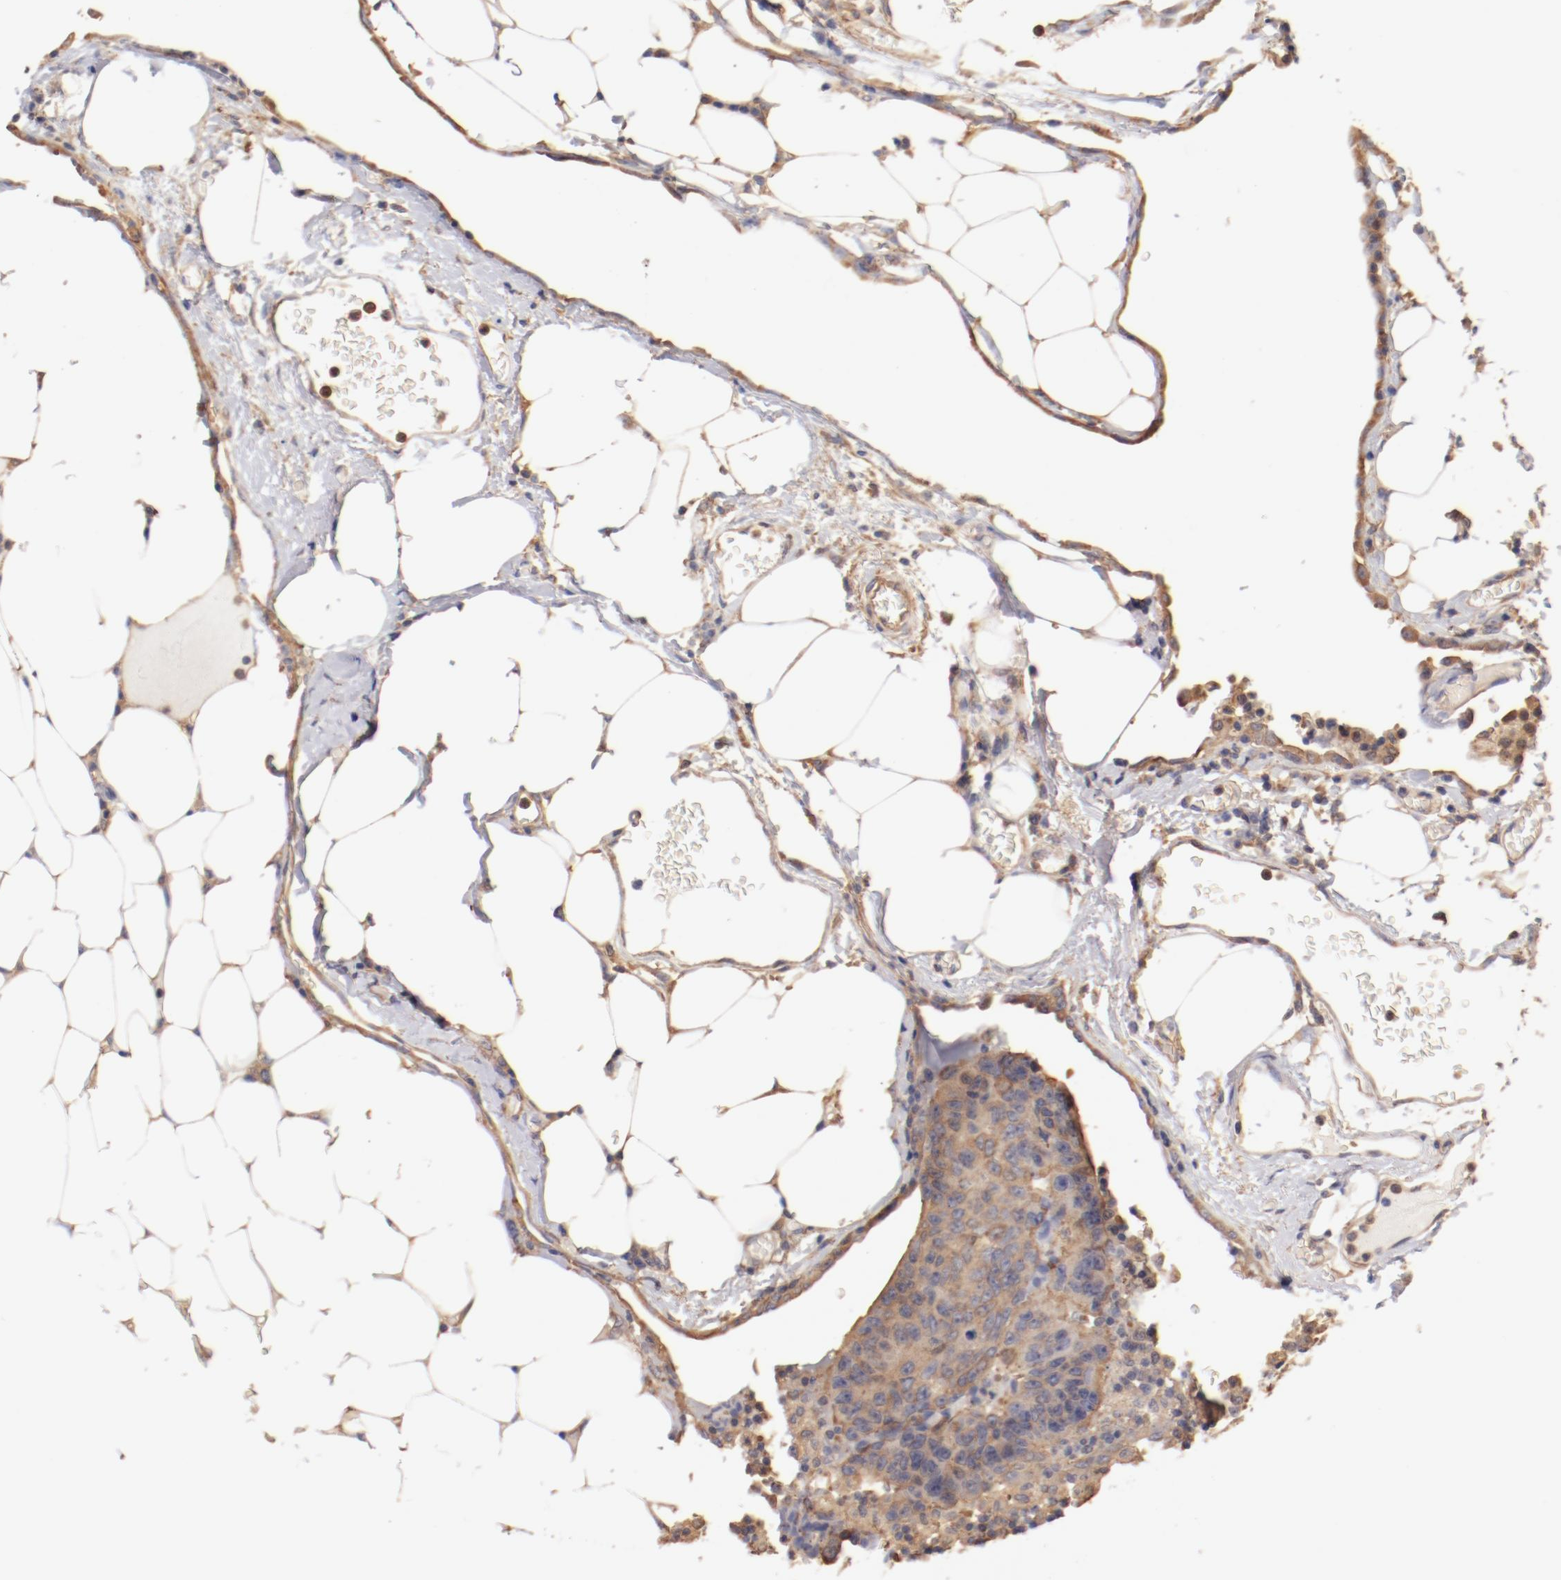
{"staining": {"intensity": "moderate", "quantity": "25%-75%", "location": "cytoplasmic/membranous"}, "tissue": "colorectal cancer", "cell_type": "Tumor cells", "image_type": "cancer", "snomed": [{"axis": "morphology", "description": "Adenocarcinoma, NOS"}, {"axis": "topography", "description": "Colon"}], "caption": "A photomicrograph of human adenocarcinoma (colorectal) stained for a protein reveals moderate cytoplasmic/membranous brown staining in tumor cells.", "gene": "FCMR", "patient": {"sex": "female", "age": 86}}